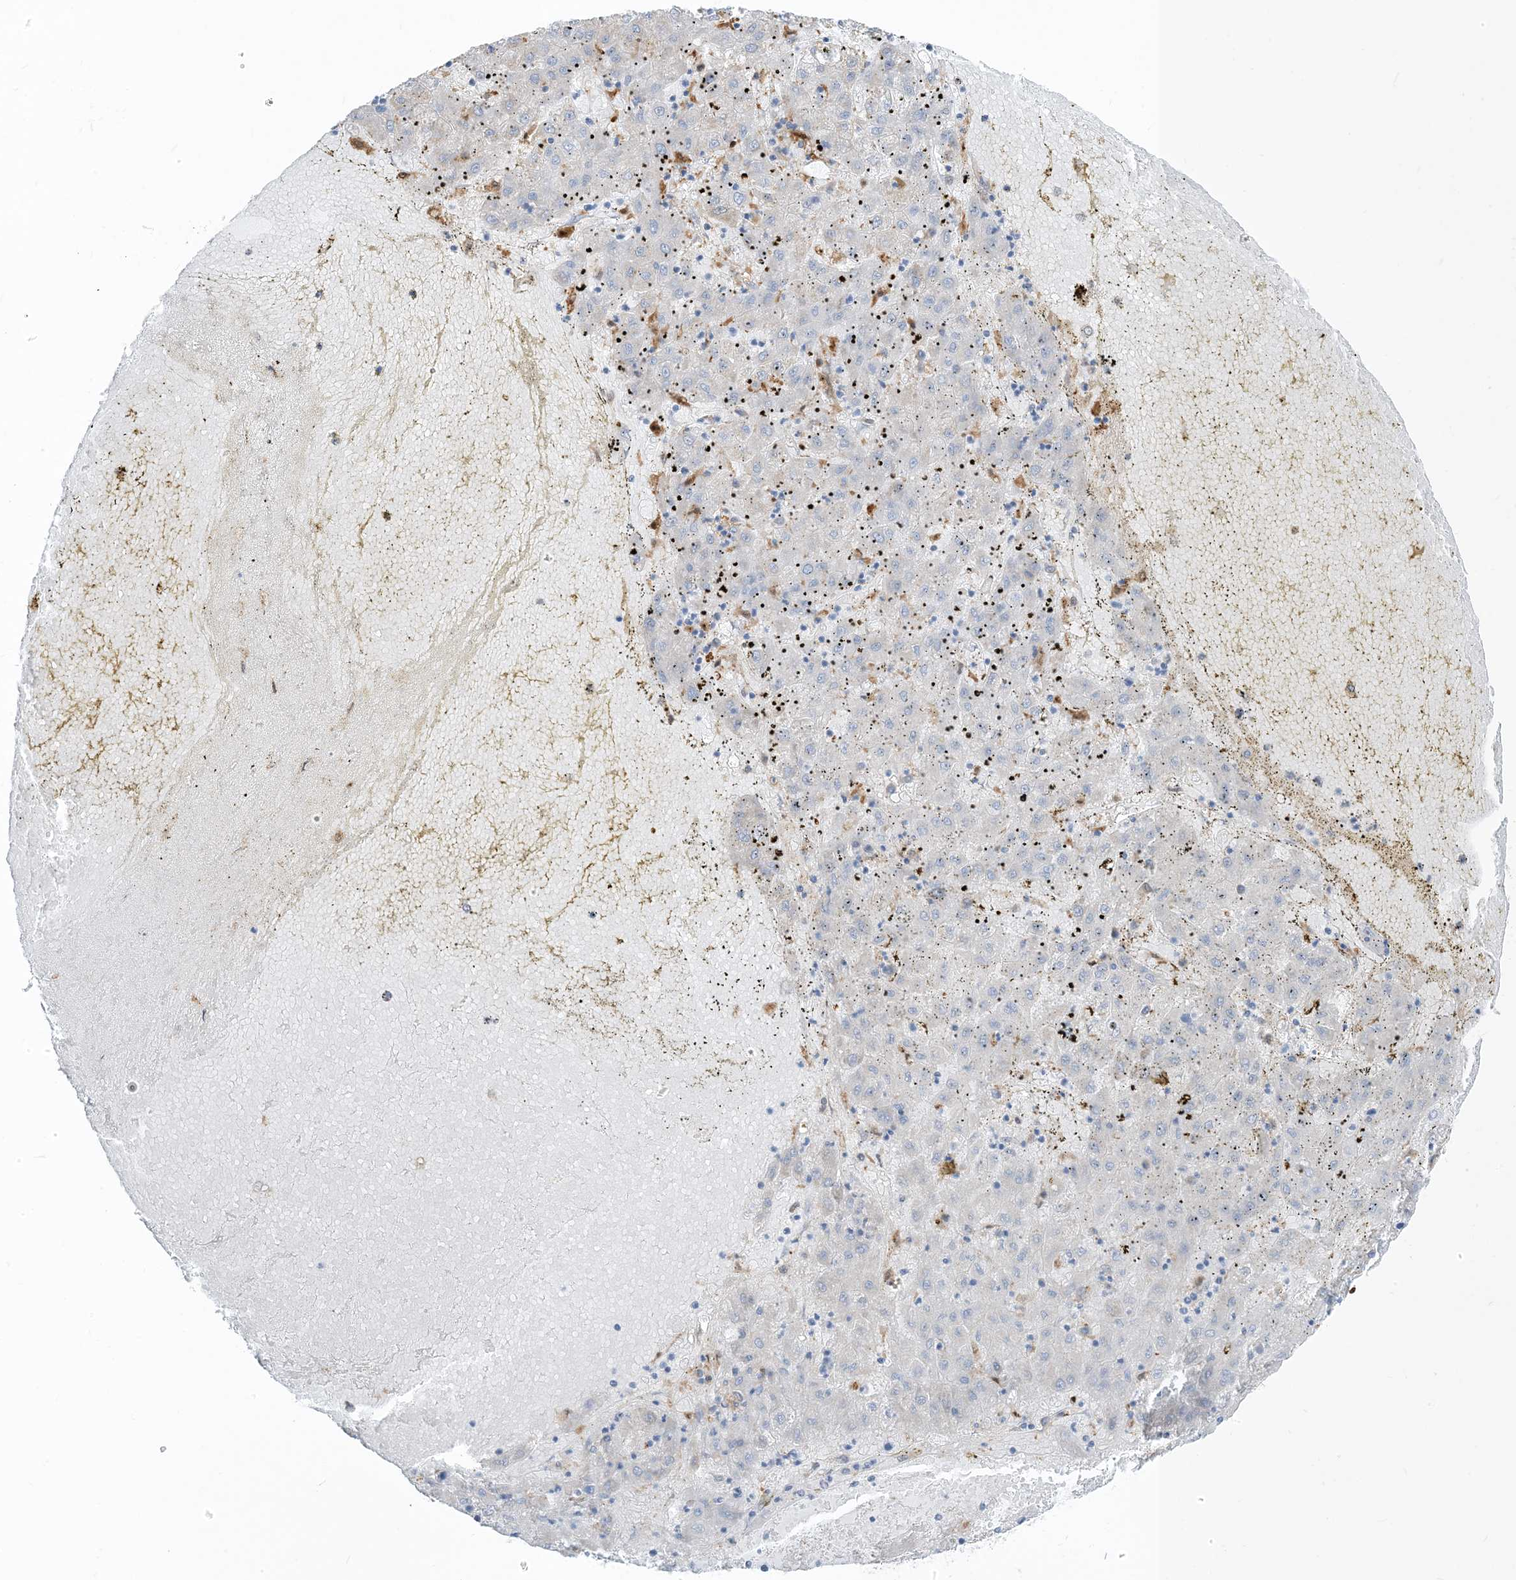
{"staining": {"intensity": "negative", "quantity": "none", "location": "none"}, "tissue": "liver cancer", "cell_type": "Tumor cells", "image_type": "cancer", "snomed": [{"axis": "morphology", "description": "Carcinoma, Hepatocellular, NOS"}, {"axis": "topography", "description": "Liver"}], "caption": "The image displays no significant staining in tumor cells of liver hepatocellular carcinoma.", "gene": "NAGK", "patient": {"sex": "male", "age": 72}}